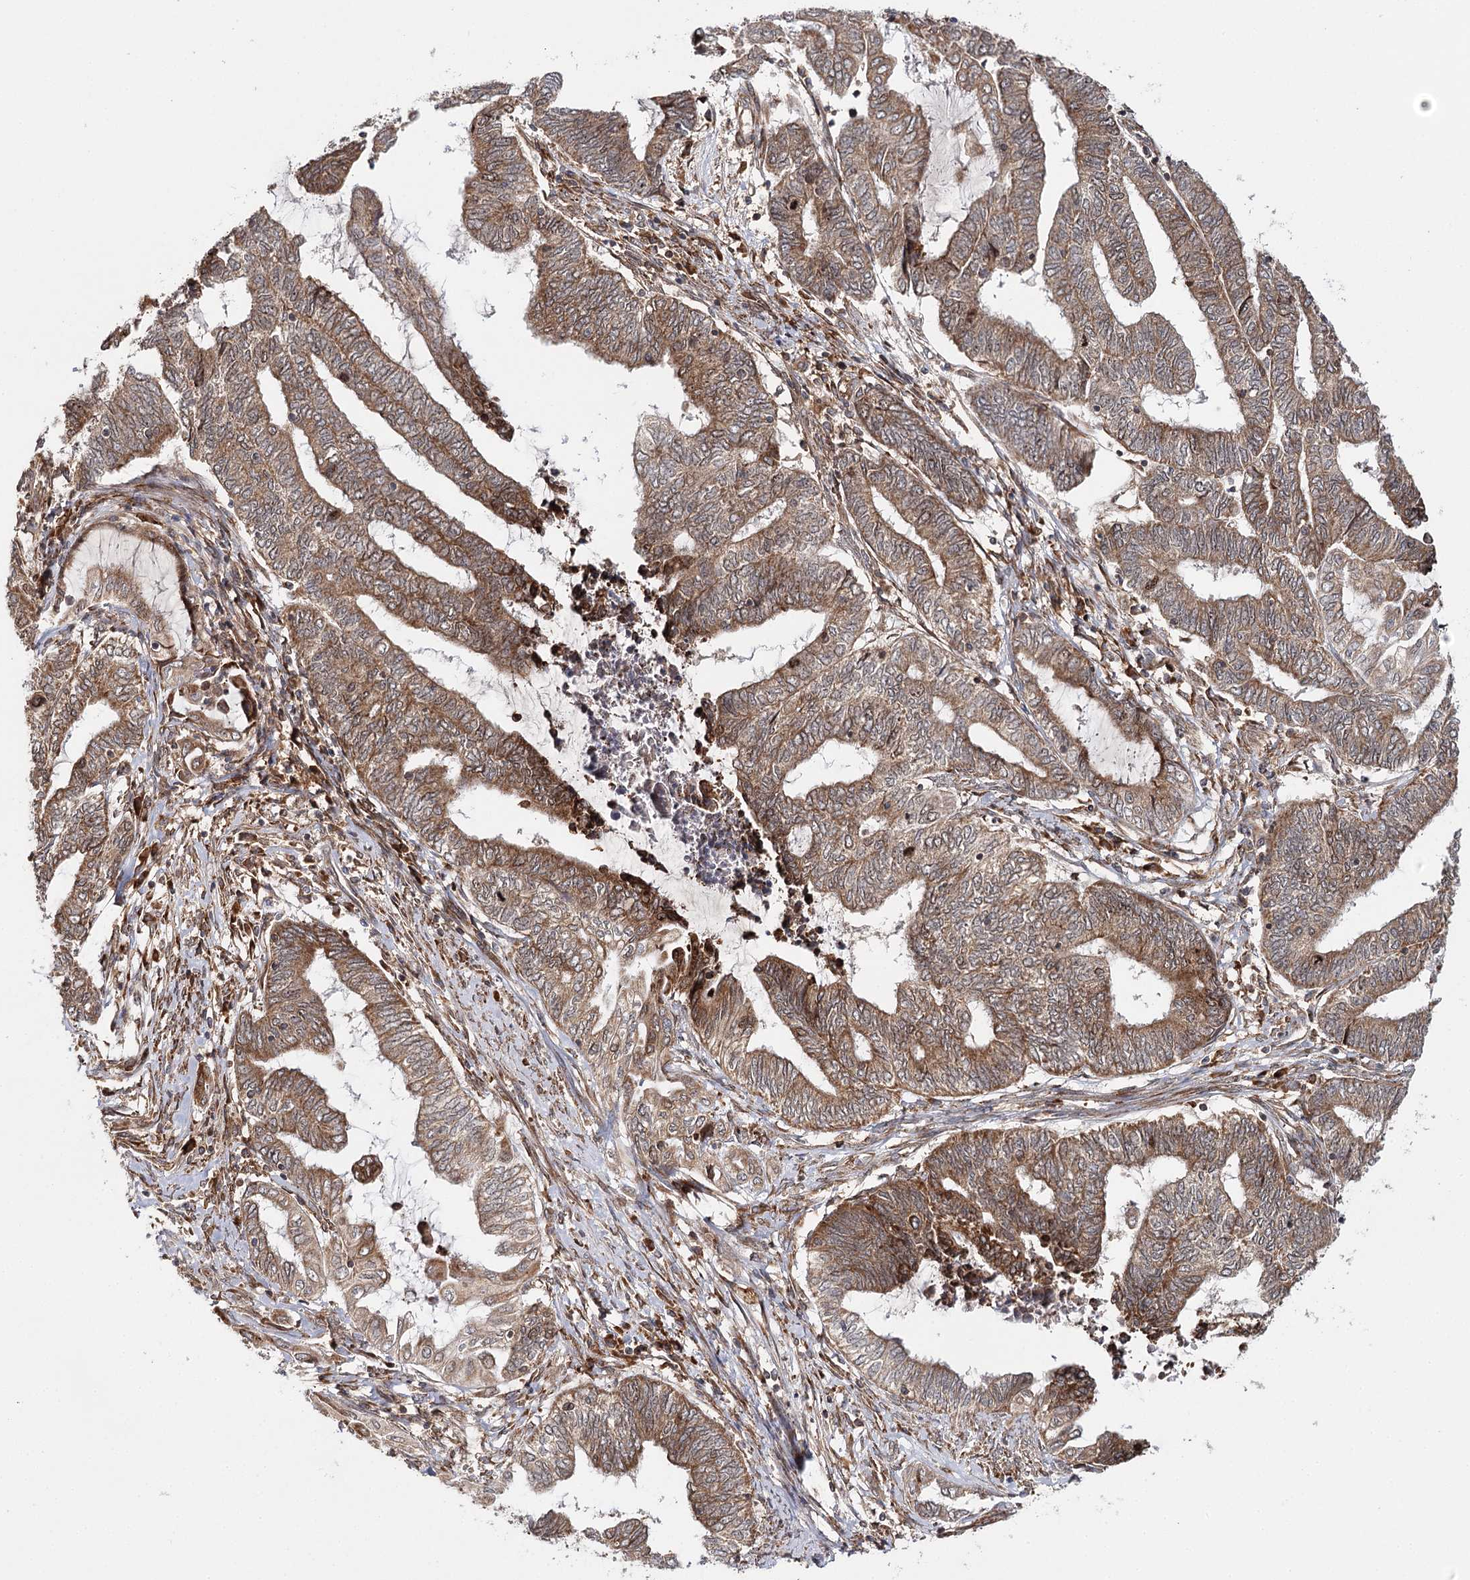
{"staining": {"intensity": "moderate", "quantity": ">75%", "location": "cytoplasmic/membranous"}, "tissue": "endometrial cancer", "cell_type": "Tumor cells", "image_type": "cancer", "snomed": [{"axis": "morphology", "description": "Adenocarcinoma, NOS"}, {"axis": "topography", "description": "Uterus"}, {"axis": "topography", "description": "Endometrium"}], "caption": "Protein expression analysis of human endometrial cancer reveals moderate cytoplasmic/membranous staining in about >75% of tumor cells. (DAB = brown stain, brightfield microscopy at high magnification).", "gene": "MKNK1", "patient": {"sex": "female", "age": 70}}